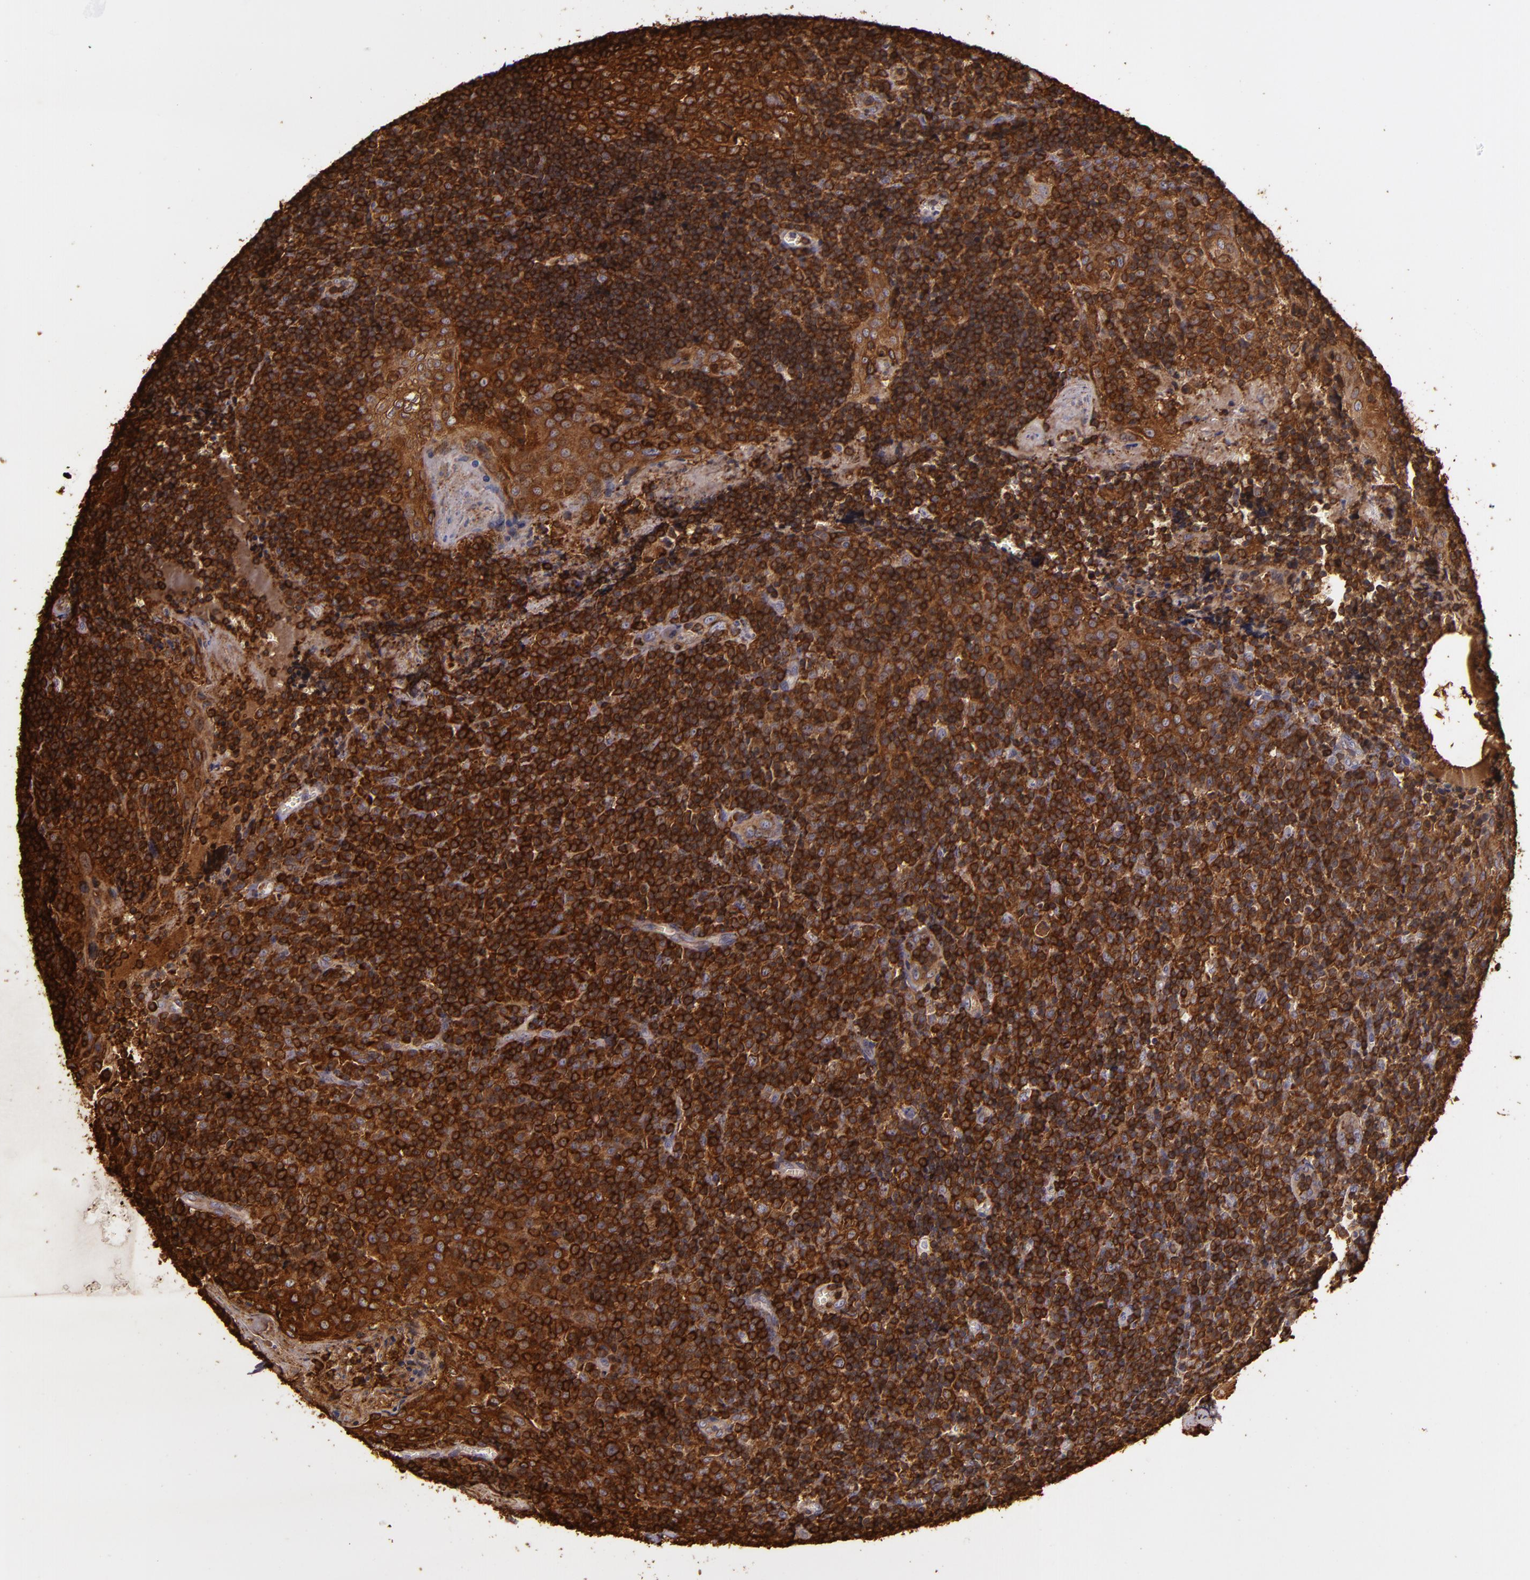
{"staining": {"intensity": "strong", "quantity": ">75%", "location": "cytoplasmic/membranous"}, "tissue": "tonsil", "cell_type": "Germinal center cells", "image_type": "normal", "snomed": [{"axis": "morphology", "description": "Normal tissue, NOS"}, {"axis": "topography", "description": "Tonsil"}], "caption": "A histopathology image showing strong cytoplasmic/membranous staining in about >75% of germinal center cells in normal tonsil, as visualized by brown immunohistochemical staining.", "gene": "SLC9A3R1", "patient": {"sex": "male", "age": 20}}